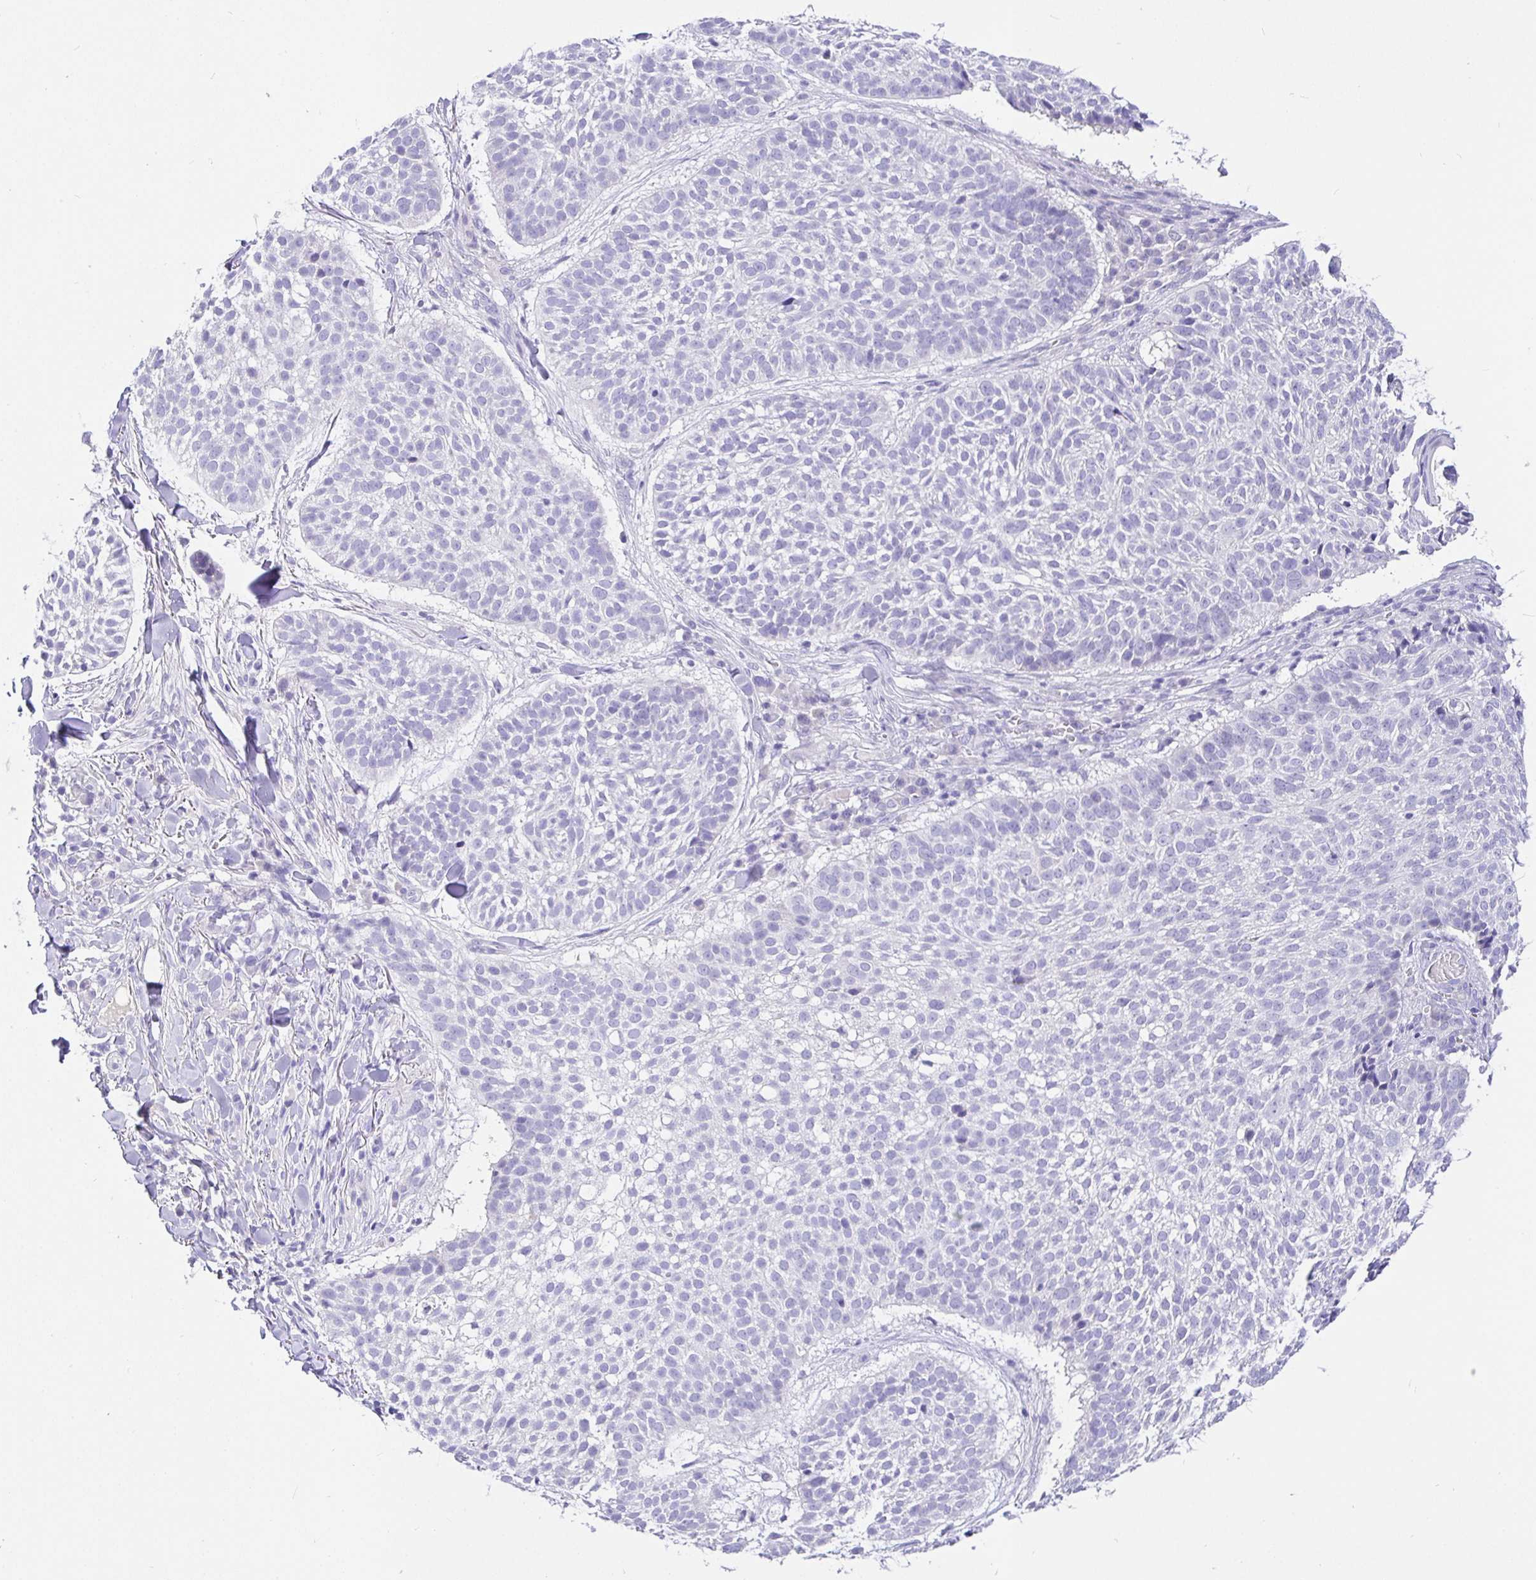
{"staining": {"intensity": "negative", "quantity": "none", "location": "none"}, "tissue": "skin cancer", "cell_type": "Tumor cells", "image_type": "cancer", "snomed": [{"axis": "morphology", "description": "Basal cell carcinoma"}, {"axis": "topography", "description": "Skin"}, {"axis": "topography", "description": "Skin of scalp"}], "caption": "Immunohistochemistry photomicrograph of human skin basal cell carcinoma stained for a protein (brown), which demonstrates no expression in tumor cells.", "gene": "TPTE", "patient": {"sex": "female", "age": 45}}